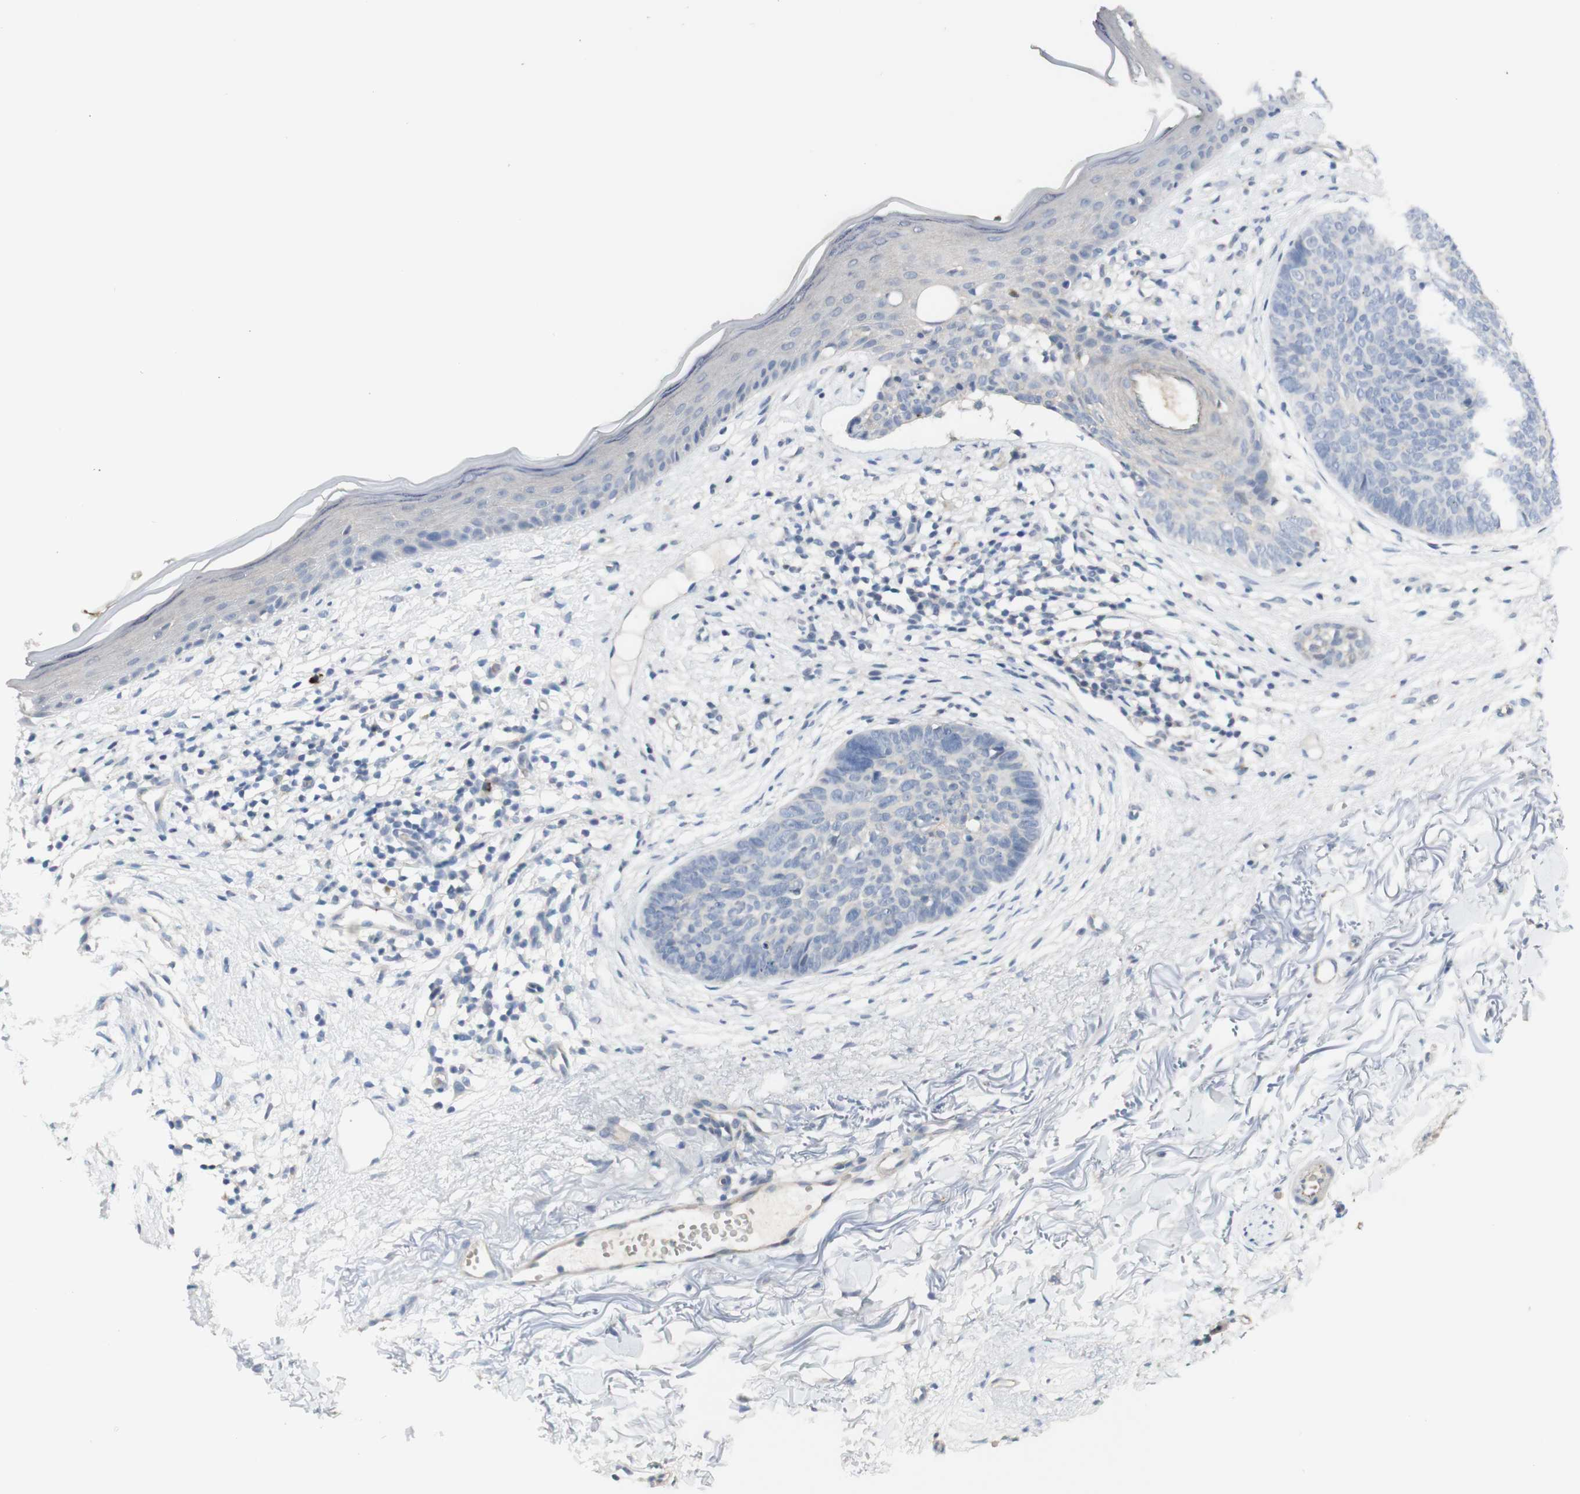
{"staining": {"intensity": "negative", "quantity": "none", "location": "none"}, "tissue": "skin cancer", "cell_type": "Tumor cells", "image_type": "cancer", "snomed": [{"axis": "morphology", "description": "Basal cell carcinoma"}, {"axis": "topography", "description": "Skin"}], "caption": "Histopathology image shows no significant protein staining in tumor cells of skin cancer (basal cell carcinoma).", "gene": "MANEA", "patient": {"sex": "female", "age": 70}}